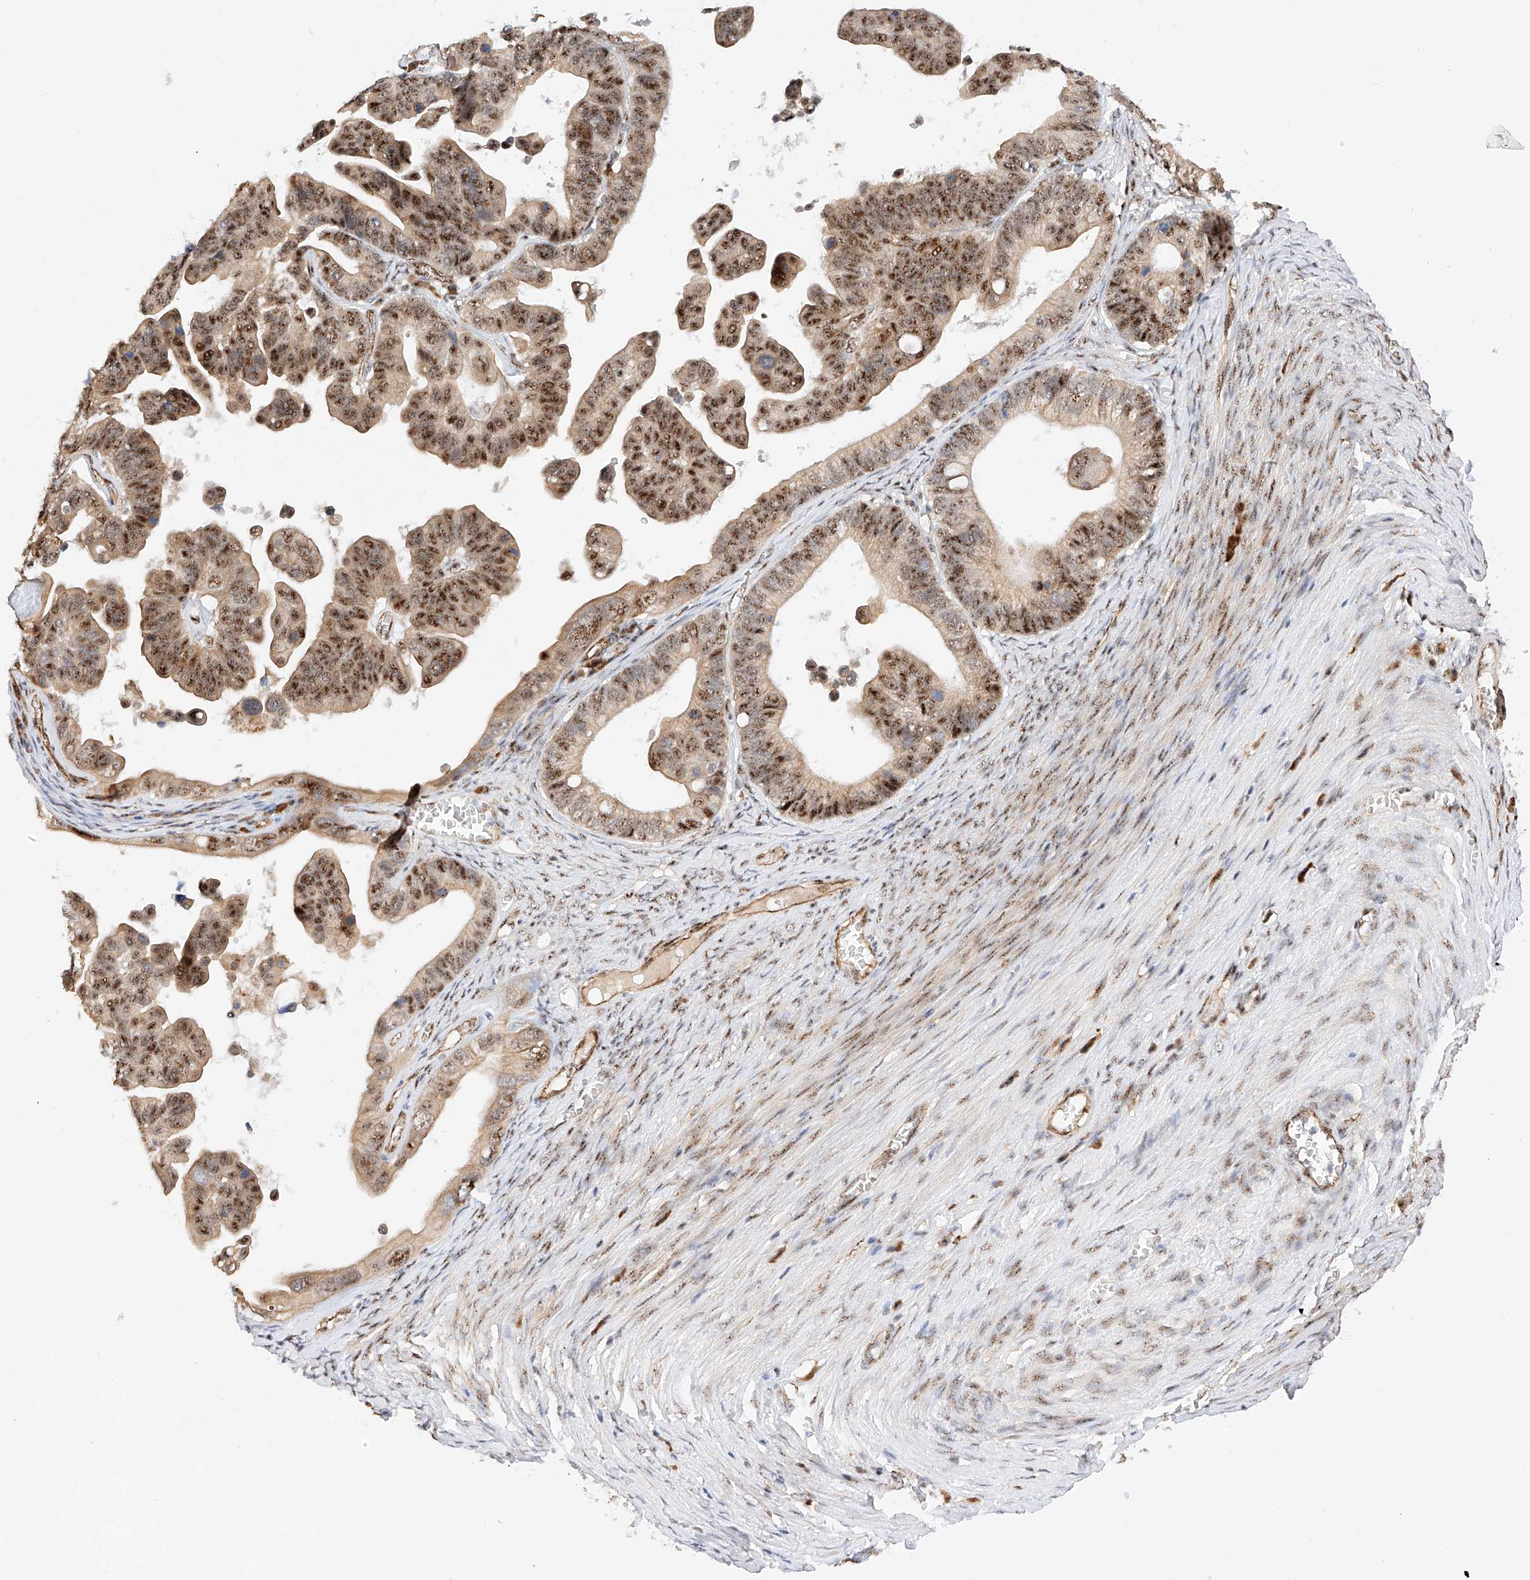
{"staining": {"intensity": "strong", "quantity": ">75%", "location": "nuclear"}, "tissue": "ovarian cancer", "cell_type": "Tumor cells", "image_type": "cancer", "snomed": [{"axis": "morphology", "description": "Cystadenocarcinoma, serous, NOS"}, {"axis": "topography", "description": "Ovary"}], "caption": "High-power microscopy captured an IHC histopathology image of serous cystadenocarcinoma (ovarian), revealing strong nuclear expression in approximately >75% of tumor cells. Nuclei are stained in blue.", "gene": "ATXN7L2", "patient": {"sex": "female", "age": 56}}